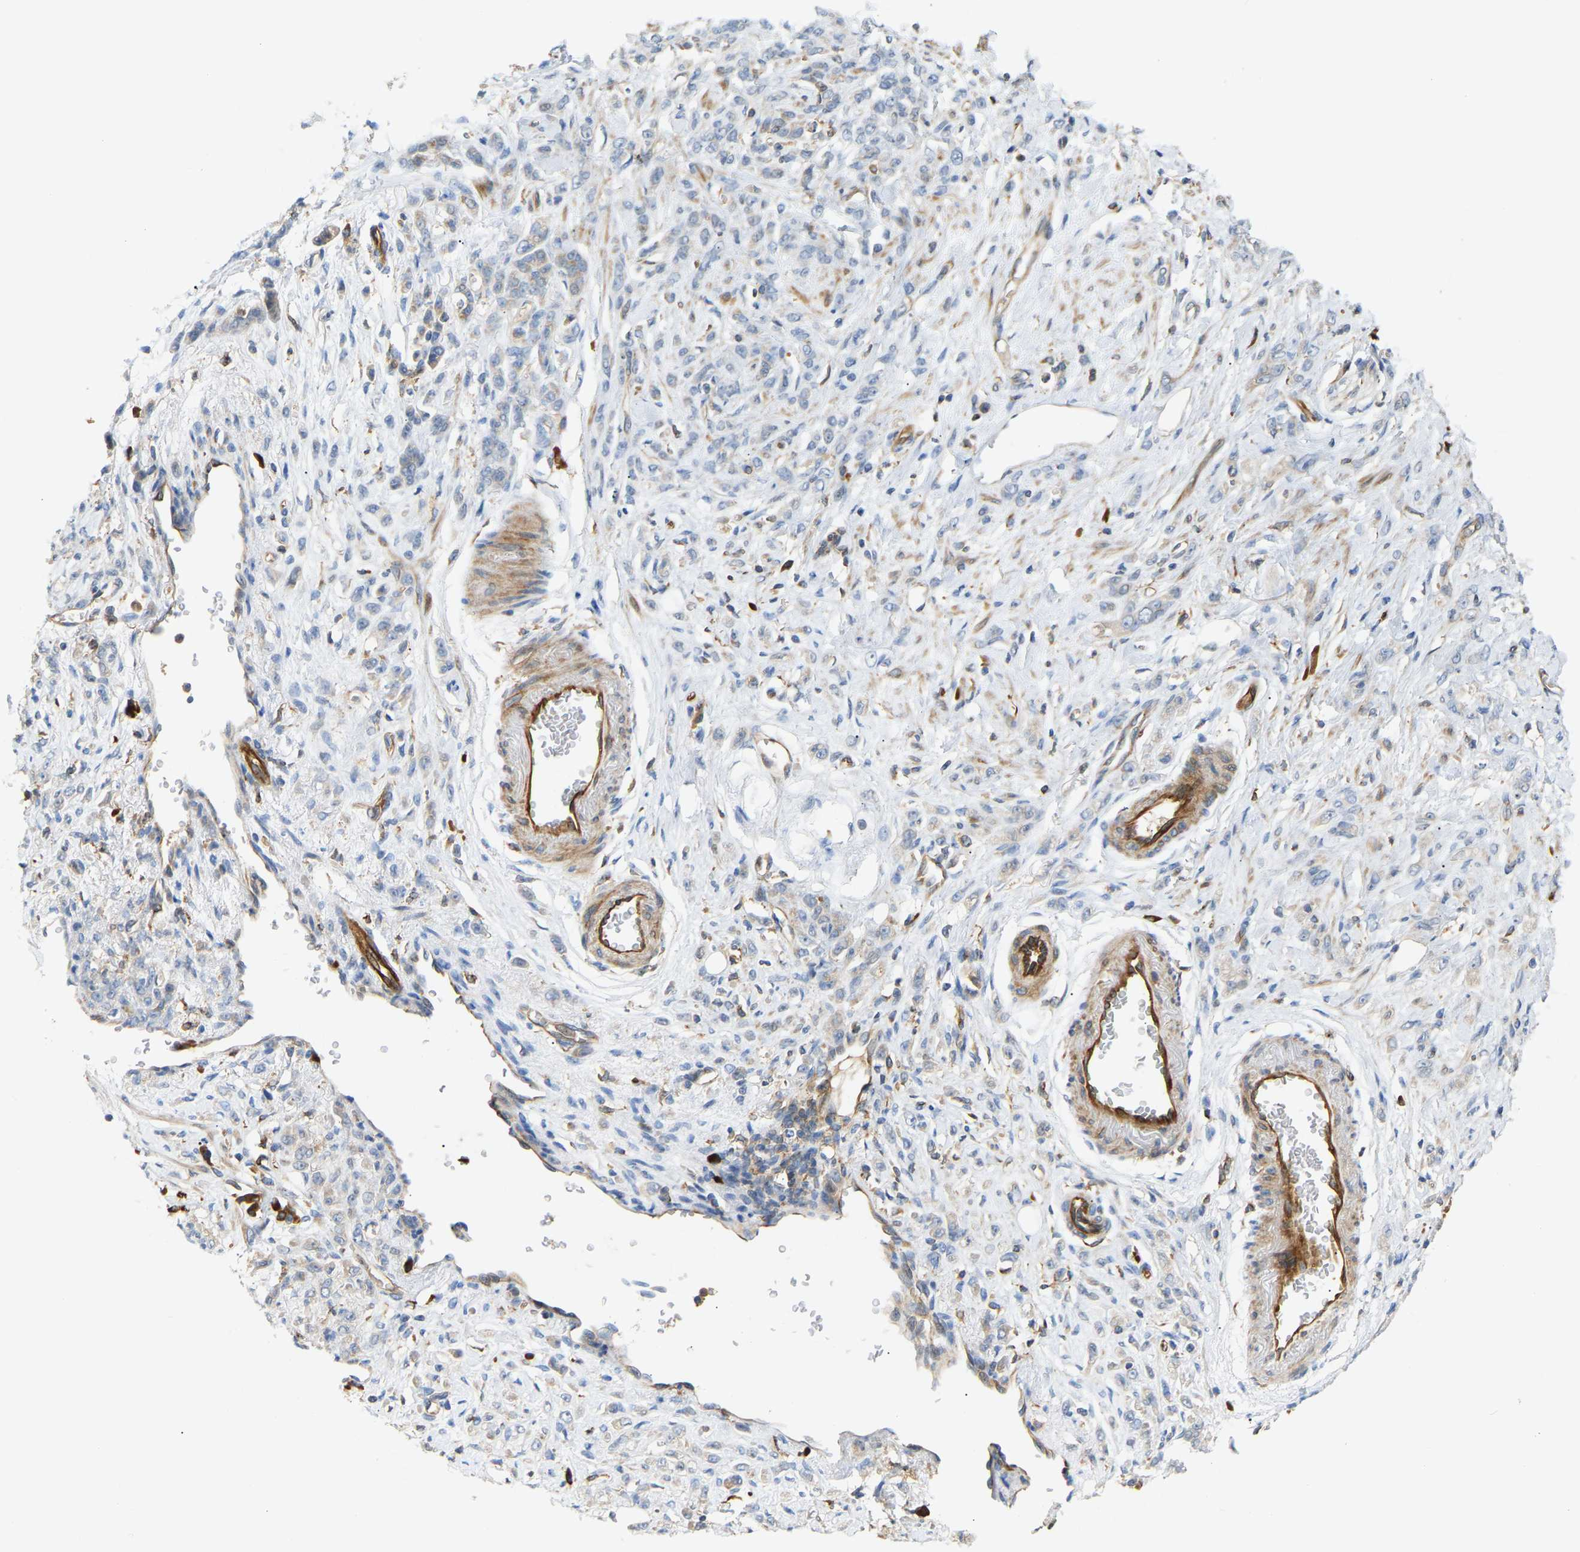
{"staining": {"intensity": "negative", "quantity": "none", "location": "none"}, "tissue": "stomach cancer", "cell_type": "Tumor cells", "image_type": "cancer", "snomed": [{"axis": "morphology", "description": "Normal tissue, NOS"}, {"axis": "morphology", "description": "Adenocarcinoma, NOS"}, {"axis": "topography", "description": "Stomach"}], "caption": "IHC histopathology image of stomach adenocarcinoma stained for a protein (brown), which exhibits no staining in tumor cells.", "gene": "PLCG2", "patient": {"sex": "male", "age": 82}}